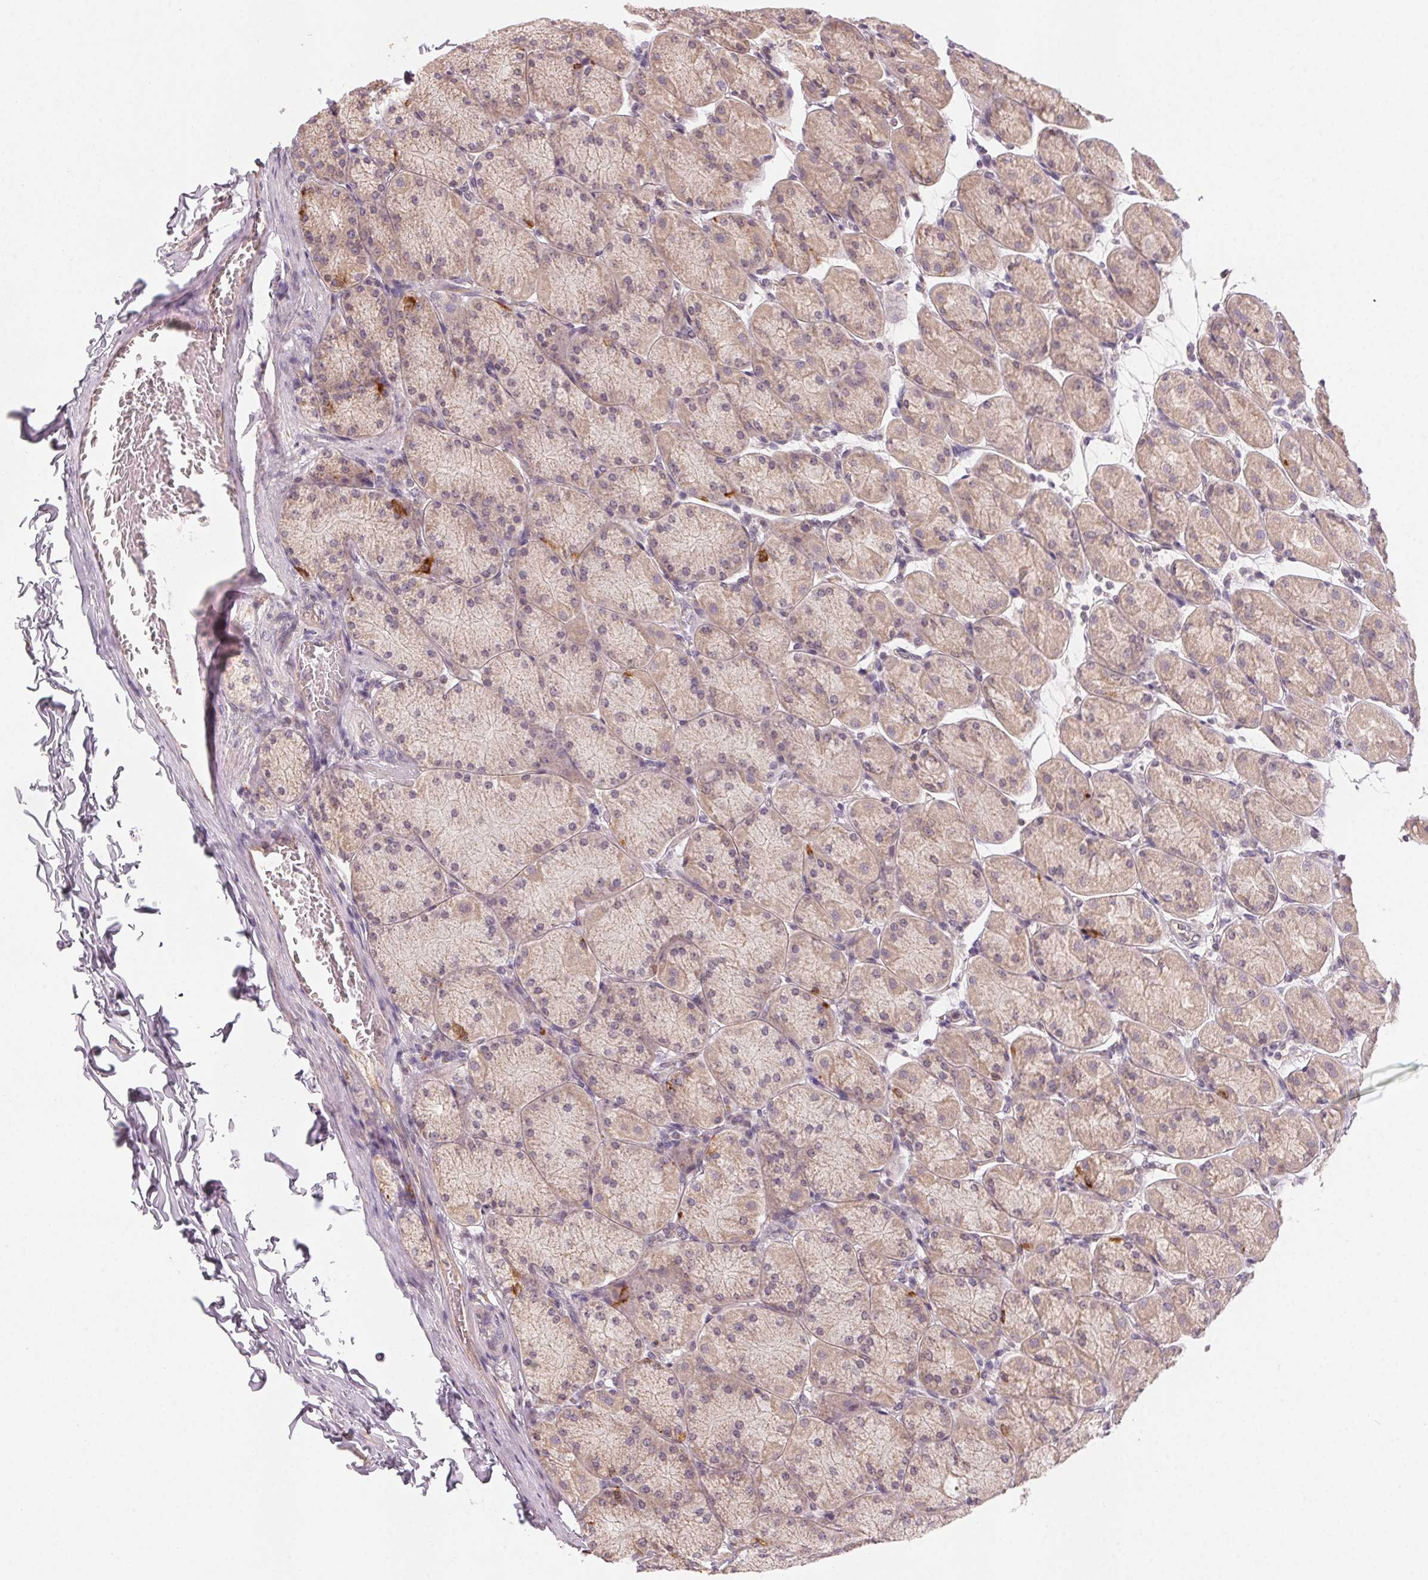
{"staining": {"intensity": "weak", "quantity": ">75%", "location": "cytoplasmic/membranous"}, "tissue": "stomach", "cell_type": "Glandular cells", "image_type": "normal", "snomed": [{"axis": "morphology", "description": "Normal tissue, NOS"}, {"axis": "topography", "description": "Stomach, upper"}], "caption": "Unremarkable stomach demonstrates weak cytoplasmic/membranous expression in about >75% of glandular cells (DAB IHC with brightfield microscopy, high magnification)..", "gene": "NCOA4", "patient": {"sex": "female", "age": 56}}